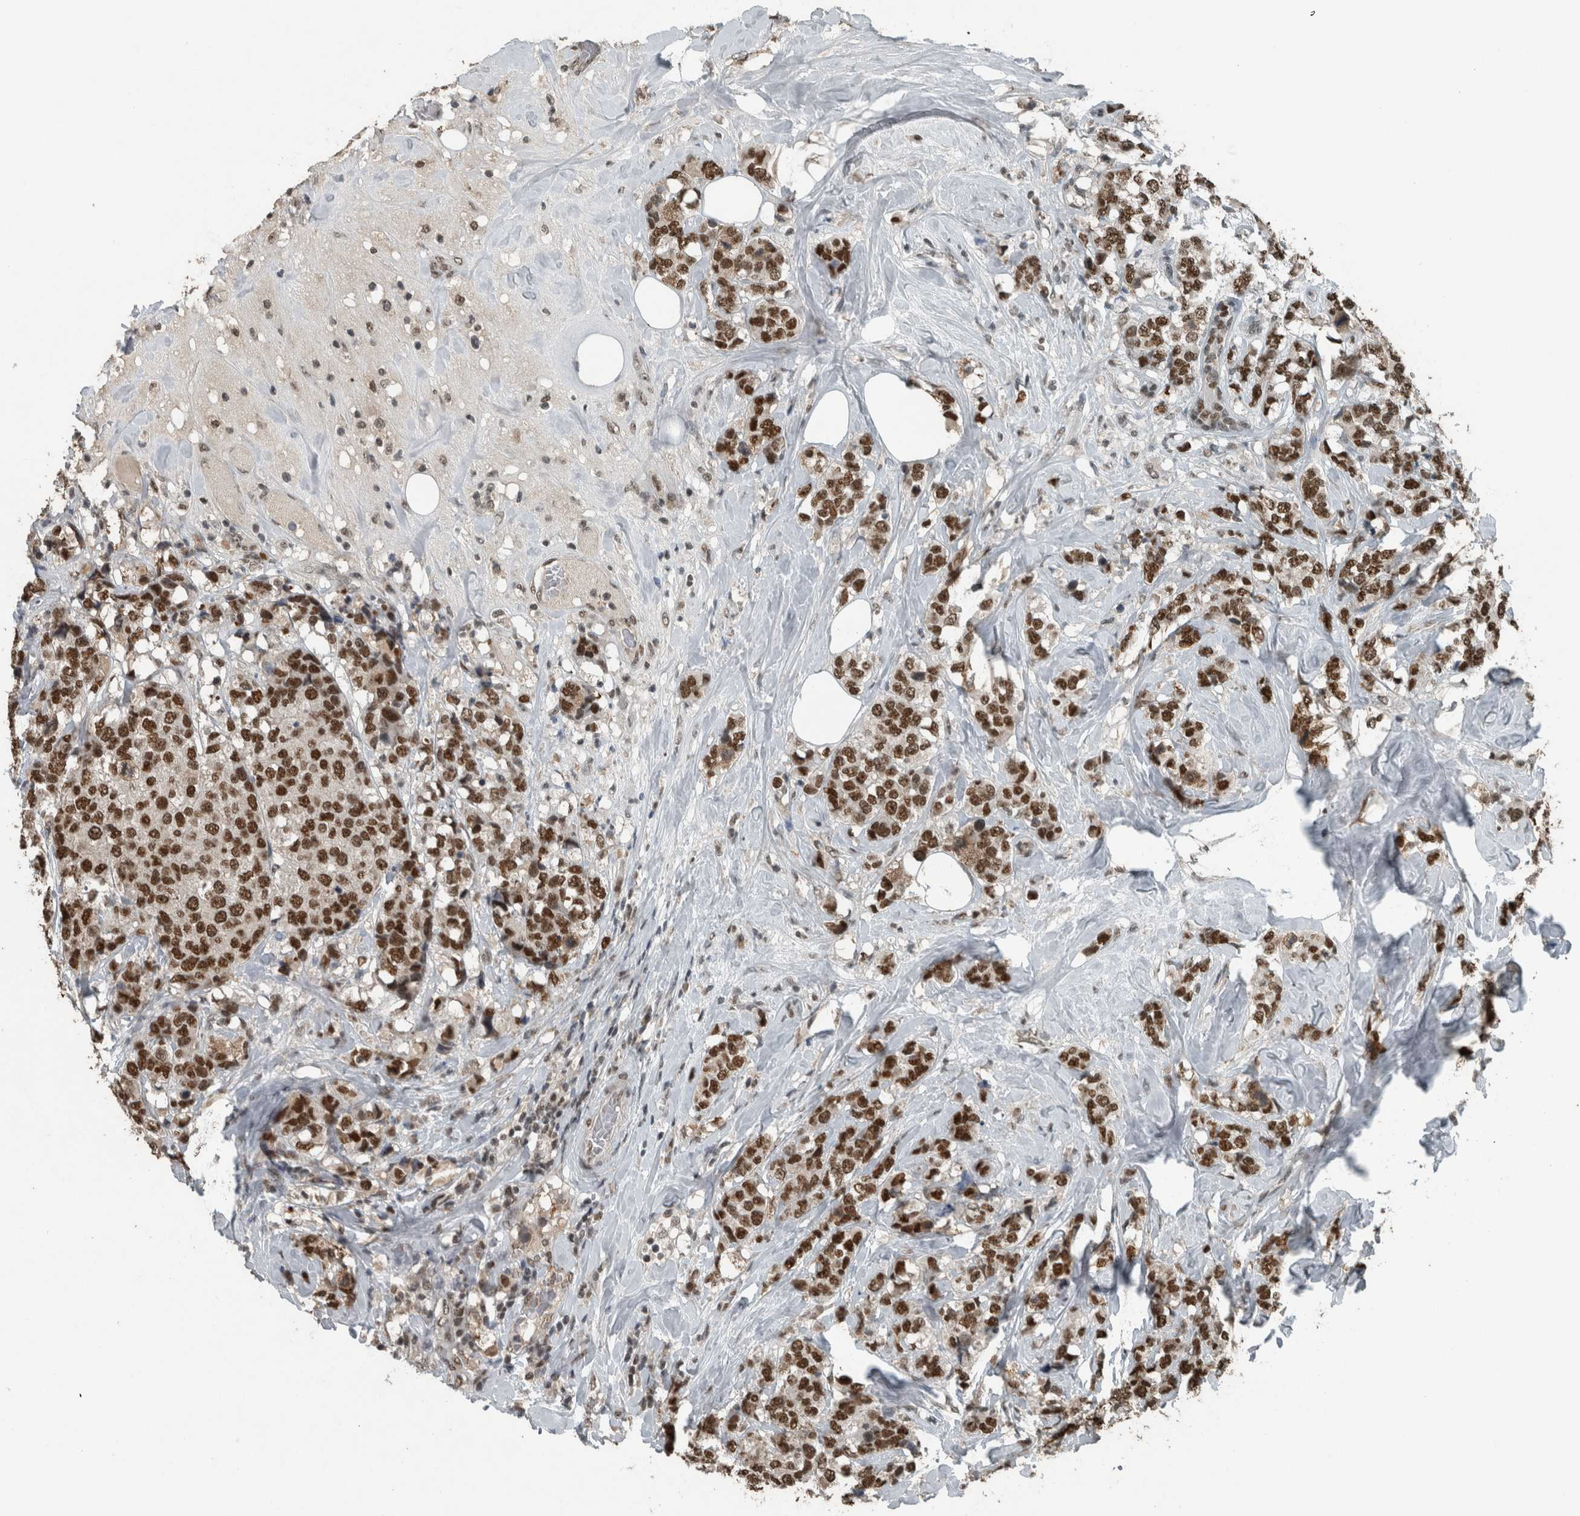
{"staining": {"intensity": "strong", "quantity": ">75%", "location": "nuclear"}, "tissue": "breast cancer", "cell_type": "Tumor cells", "image_type": "cancer", "snomed": [{"axis": "morphology", "description": "Lobular carcinoma"}, {"axis": "topography", "description": "Breast"}], "caption": "Immunohistochemistry staining of breast cancer (lobular carcinoma), which exhibits high levels of strong nuclear positivity in about >75% of tumor cells indicating strong nuclear protein positivity. The staining was performed using DAB (brown) for protein detection and nuclei were counterstained in hematoxylin (blue).", "gene": "ZNF24", "patient": {"sex": "female", "age": 59}}